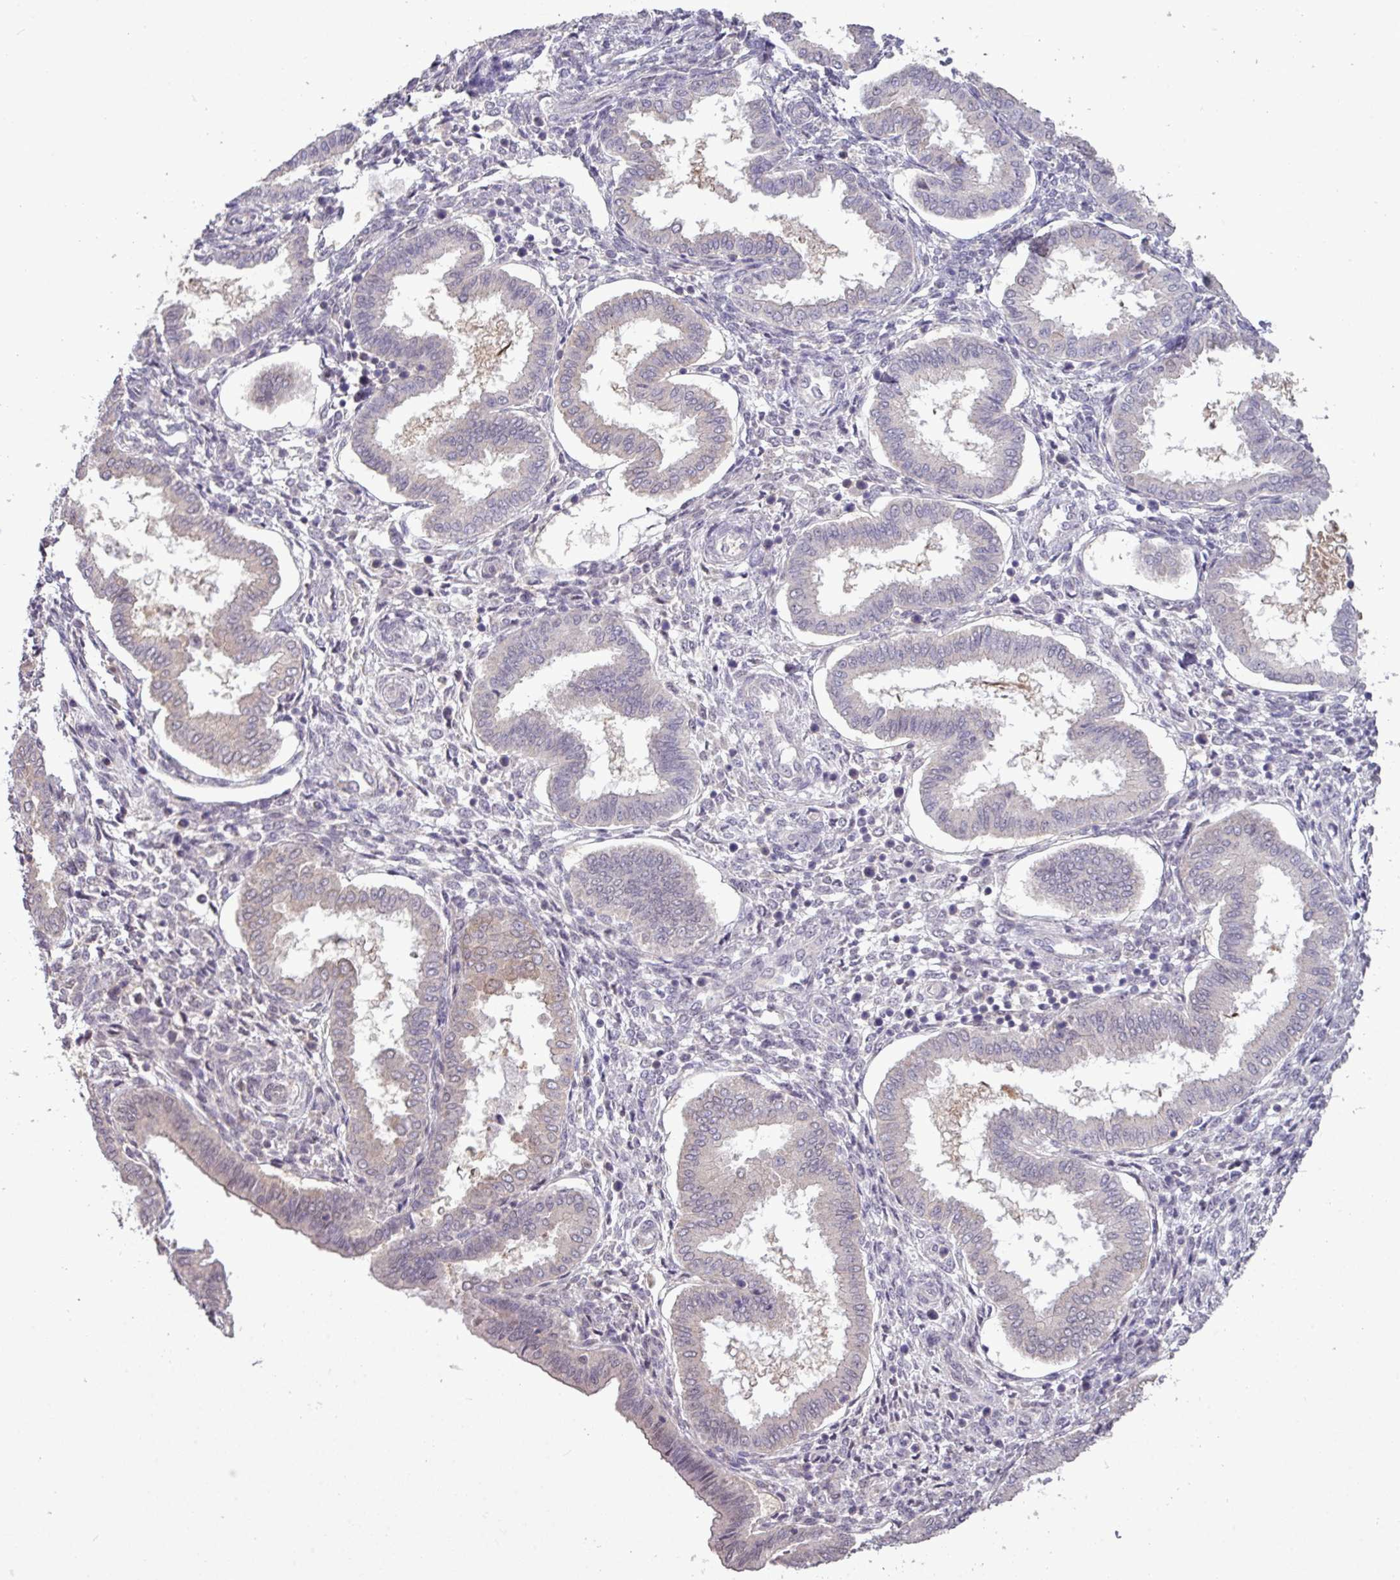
{"staining": {"intensity": "negative", "quantity": "none", "location": "none"}, "tissue": "endometrium", "cell_type": "Cells in endometrial stroma", "image_type": "normal", "snomed": [{"axis": "morphology", "description": "Normal tissue, NOS"}, {"axis": "topography", "description": "Endometrium"}], "caption": "Immunohistochemistry histopathology image of unremarkable endometrium stained for a protein (brown), which exhibits no staining in cells in endometrial stroma.", "gene": "RIPPLY1", "patient": {"sex": "female", "age": 24}}